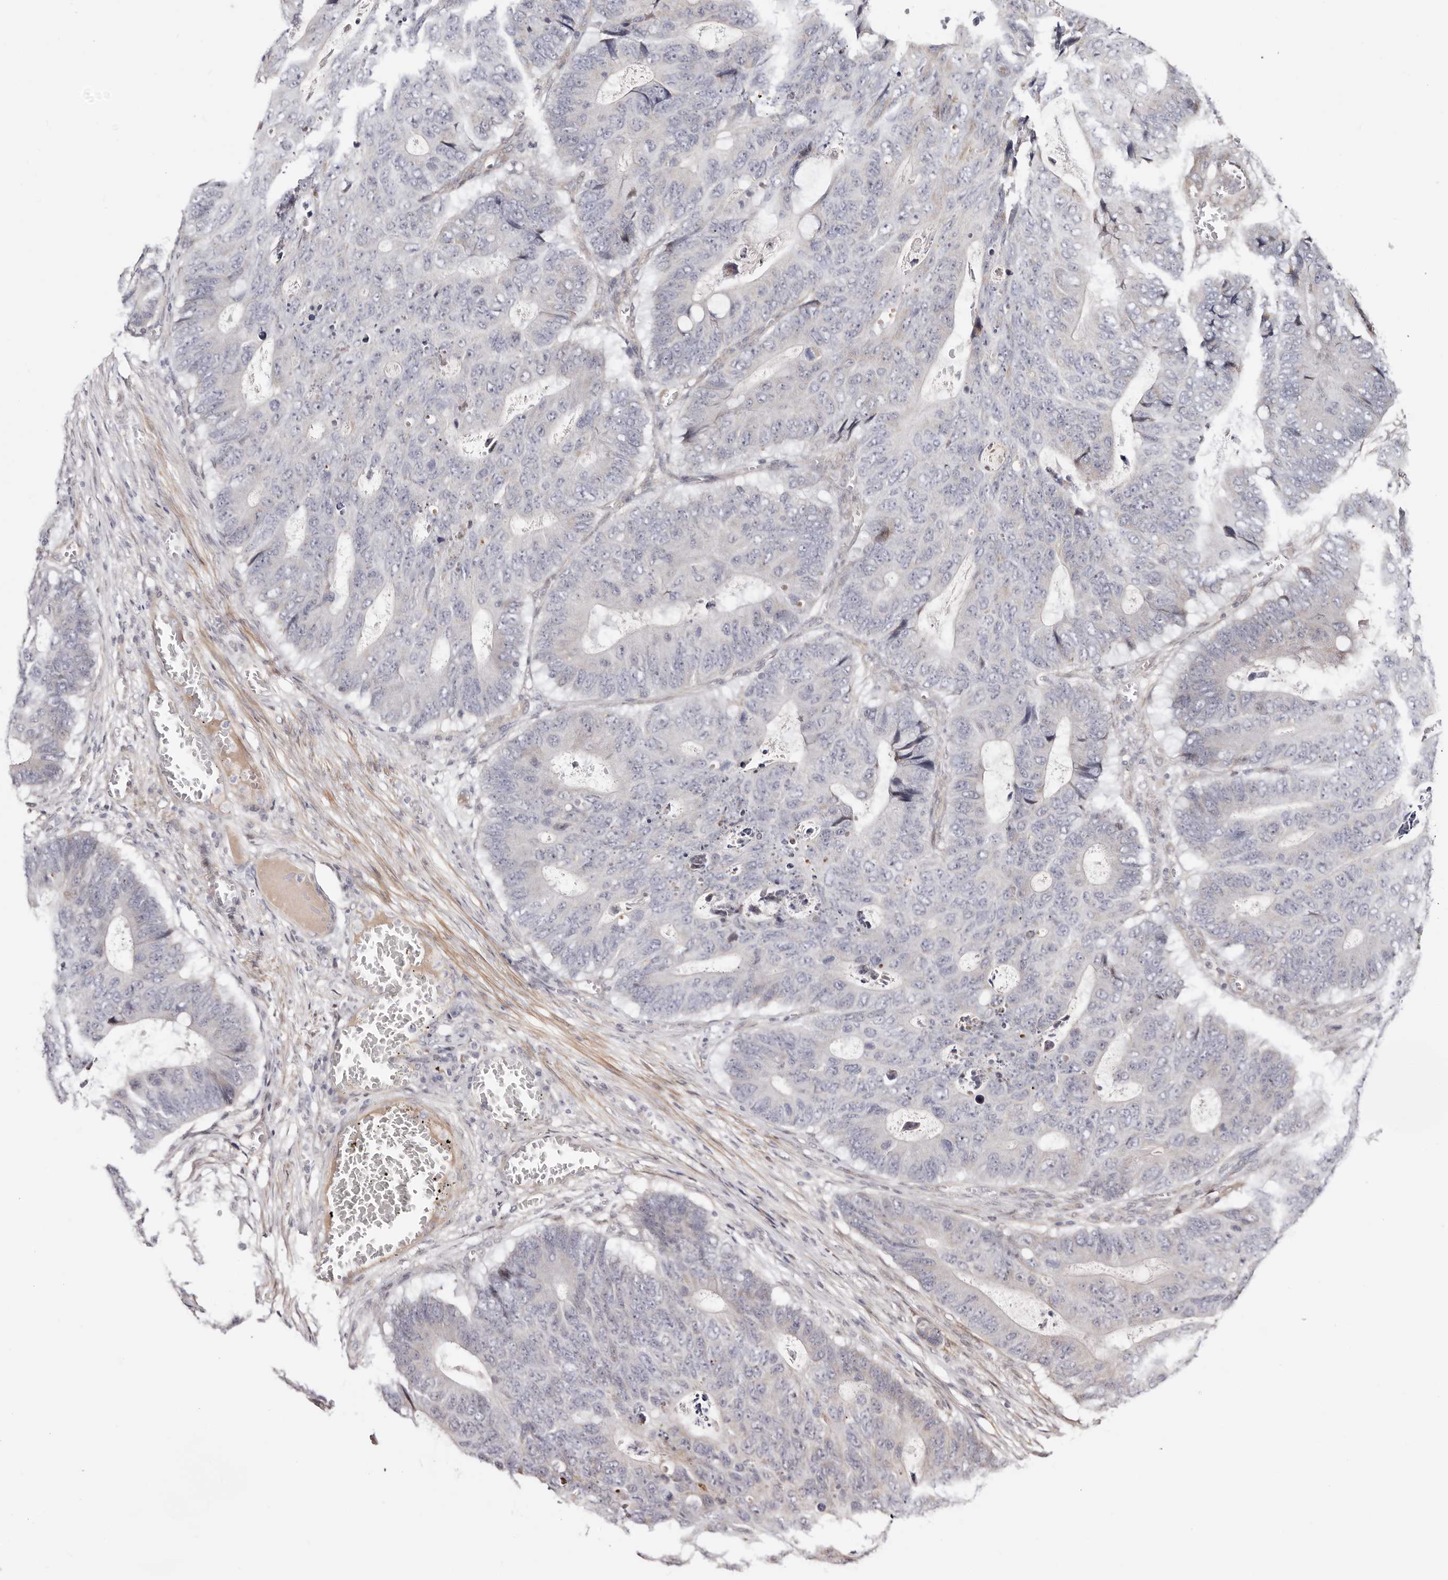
{"staining": {"intensity": "negative", "quantity": "none", "location": "none"}, "tissue": "colorectal cancer", "cell_type": "Tumor cells", "image_type": "cancer", "snomed": [{"axis": "morphology", "description": "Adenocarcinoma, NOS"}, {"axis": "topography", "description": "Colon"}], "caption": "This is an IHC photomicrograph of human colorectal adenocarcinoma. There is no staining in tumor cells.", "gene": "HIVEP3", "patient": {"sex": "male", "age": 87}}